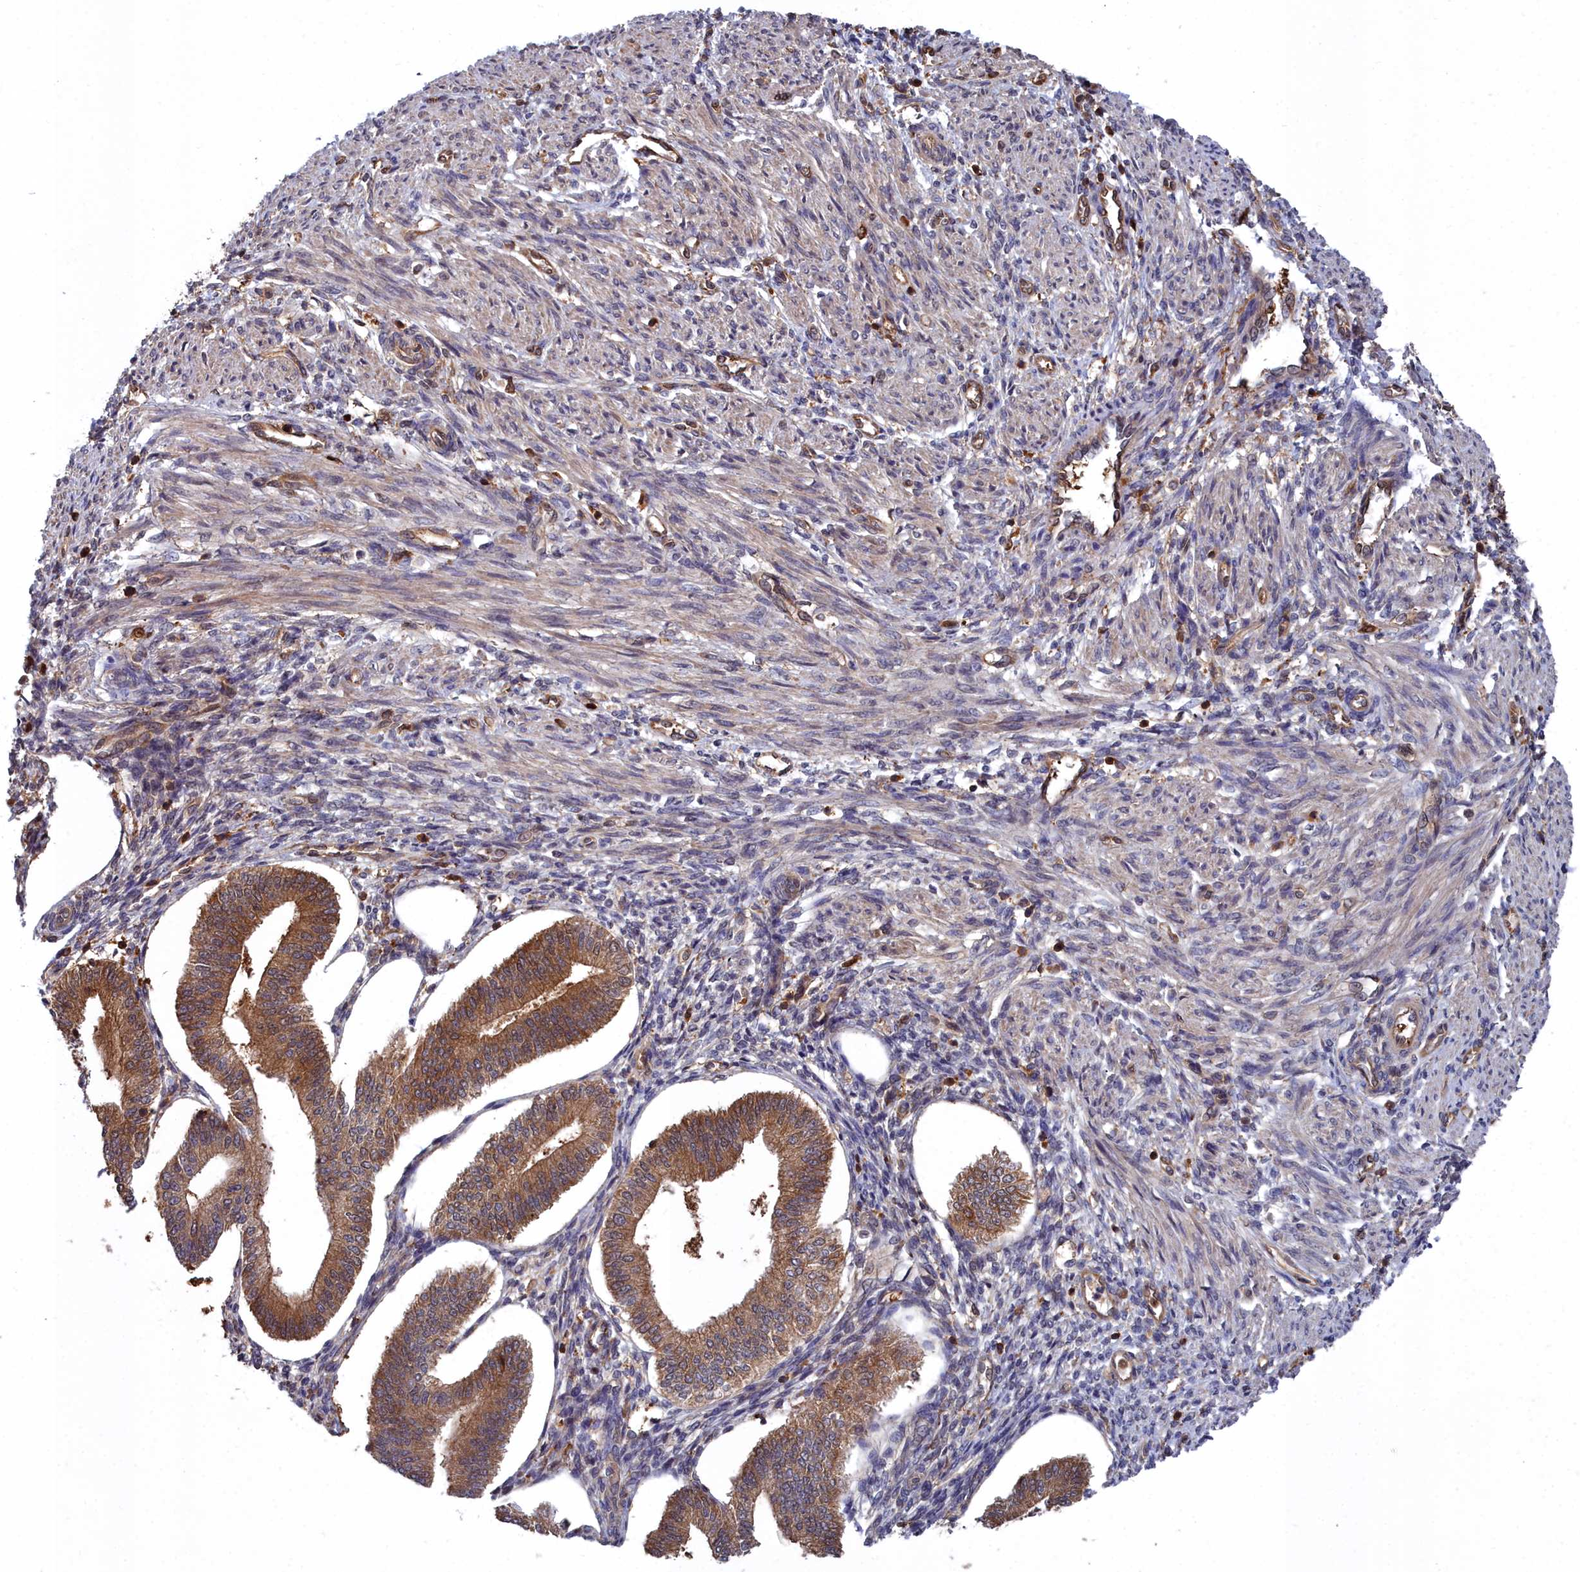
{"staining": {"intensity": "moderate", "quantity": "25%-75%", "location": "cytoplasmic/membranous"}, "tissue": "endometrium", "cell_type": "Cells in endometrial stroma", "image_type": "normal", "snomed": [{"axis": "morphology", "description": "Normal tissue, NOS"}, {"axis": "topography", "description": "Endometrium"}], "caption": "Immunohistochemical staining of normal human endometrium shows medium levels of moderate cytoplasmic/membranous expression in approximately 25%-75% of cells in endometrial stroma.", "gene": "GFRA2", "patient": {"sex": "female", "age": 34}}